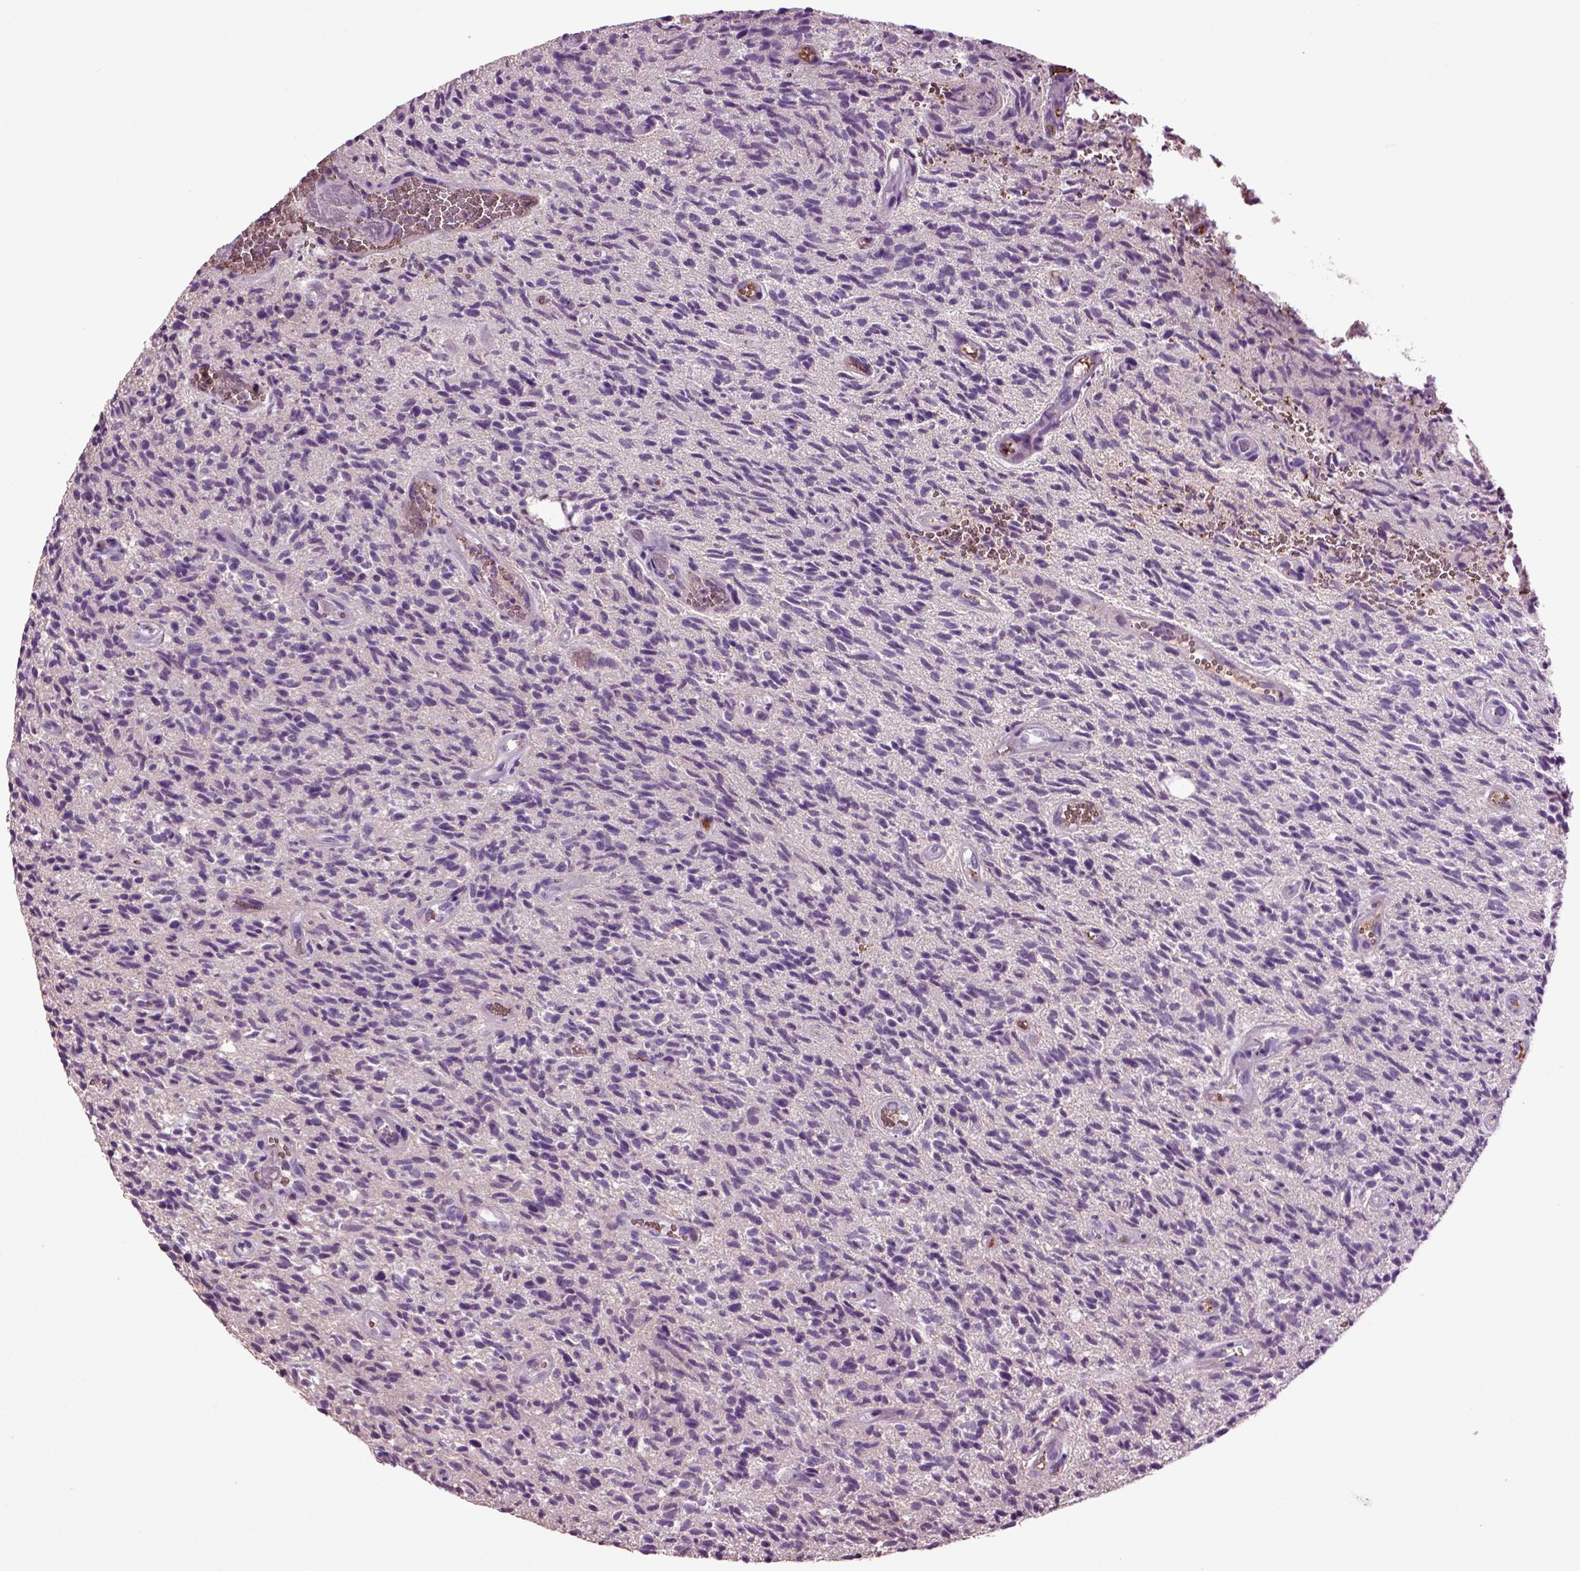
{"staining": {"intensity": "negative", "quantity": "none", "location": "none"}, "tissue": "glioma", "cell_type": "Tumor cells", "image_type": "cancer", "snomed": [{"axis": "morphology", "description": "Glioma, malignant, High grade"}, {"axis": "topography", "description": "Brain"}], "caption": "The IHC histopathology image has no significant staining in tumor cells of glioma tissue.", "gene": "SPON1", "patient": {"sex": "male", "age": 64}}